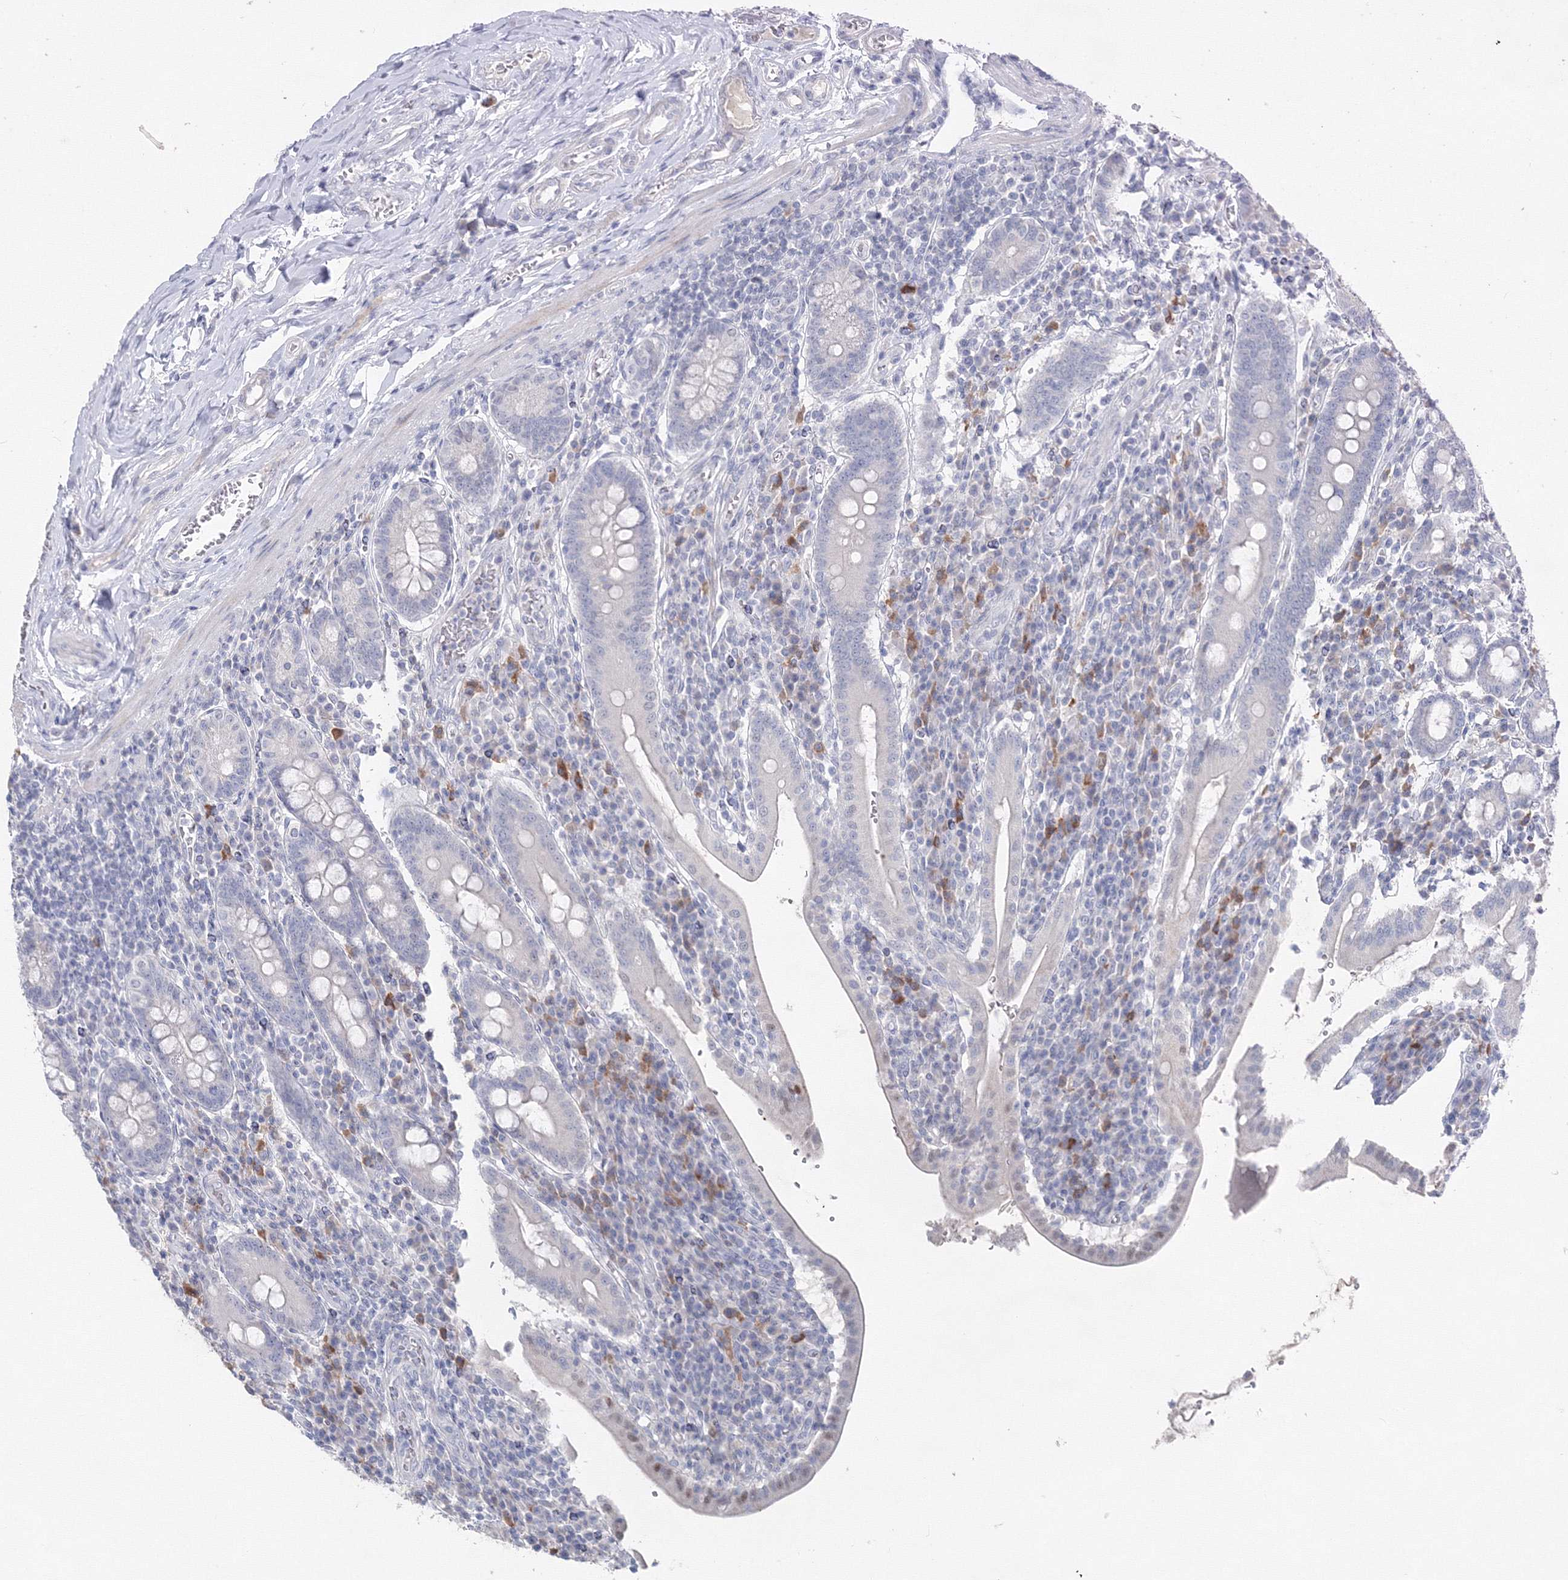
{"staining": {"intensity": "negative", "quantity": "none", "location": "none"}, "tissue": "duodenum", "cell_type": "Glandular cells", "image_type": "normal", "snomed": [{"axis": "morphology", "description": "Normal tissue, NOS"}, {"axis": "morphology", "description": "Adenocarcinoma, NOS"}, {"axis": "topography", "description": "Pancreas"}, {"axis": "topography", "description": "Duodenum"}], "caption": "Human duodenum stained for a protein using immunohistochemistry displays no expression in glandular cells.", "gene": "GCKR", "patient": {"sex": "male", "age": 50}}